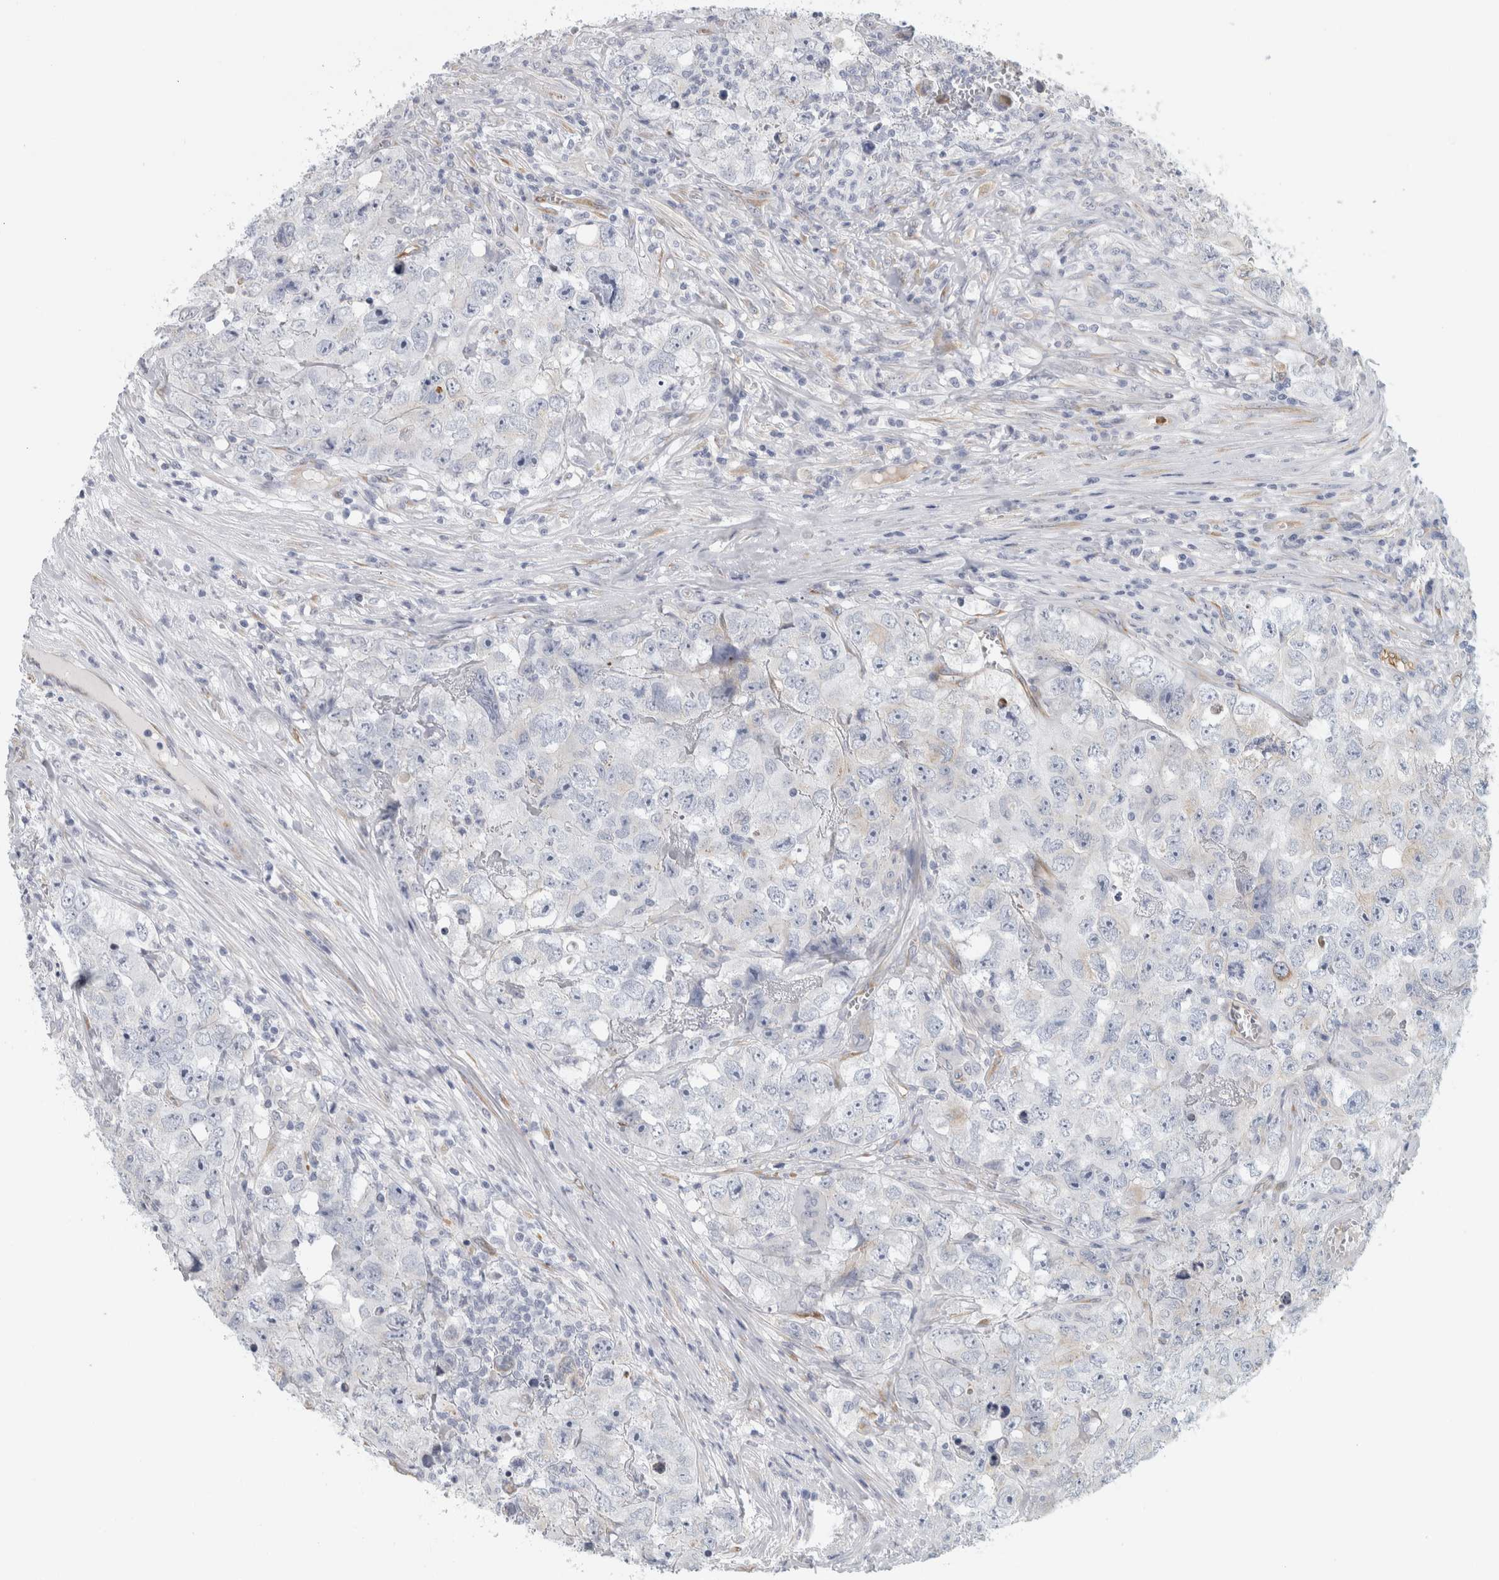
{"staining": {"intensity": "negative", "quantity": "none", "location": "none"}, "tissue": "testis cancer", "cell_type": "Tumor cells", "image_type": "cancer", "snomed": [{"axis": "morphology", "description": "Seminoma, NOS"}, {"axis": "morphology", "description": "Carcinoma, Embryonal, NOS"}, {"axis": "topography", "description": "Testis"}], "caption": "Tumor cells show no significant positivity in testis cancer.", "gene": "B3GNT3", "patient": {"sex": "male", "age": 43}}